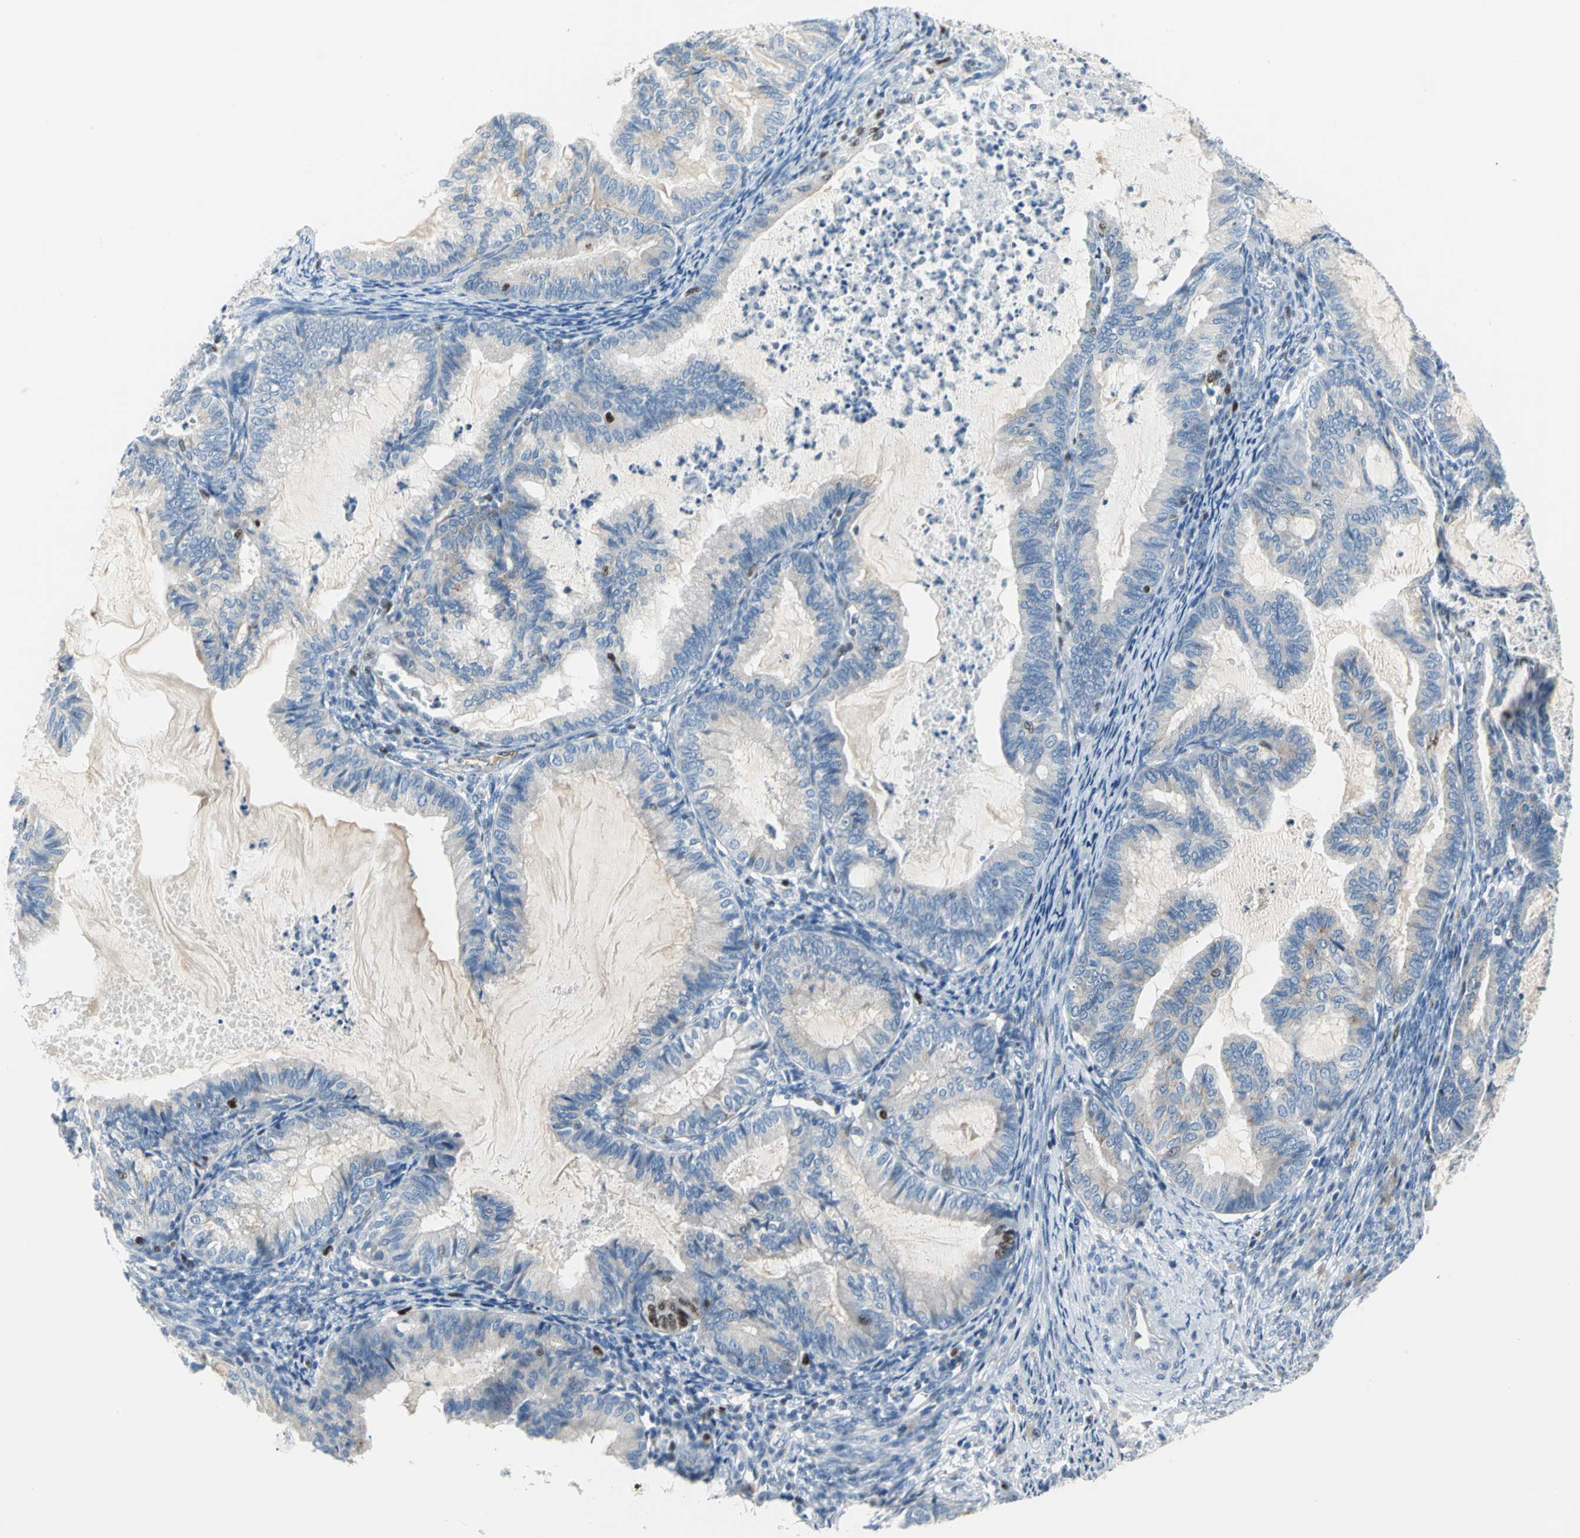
{"staining": {"intensity": "strong", "quantity": "<25%", "location": "cytoplasmic/membranous,nuclear"}, "tissue": "cervical cancer", "cell_type": "Tumor cells", "image_type": "cancer", "snomed": [{"axis": "morphology", "description": "Normal tissue, NOS"}, {"axis": "morphology", "description": "Adenocarcinoma, NOS"}, {"axis": "topography", "description": "Cervix"}, {"axis": "topography", "description": "Endometrium"}], "caption": "Protein analysis of cervical cancer tissue displays strong cytoplasmic/membranous and nuclear expression in about <25% of tumor cells.", "gene": "MCM4", "patient": {"sex": "female", "age": 86}}